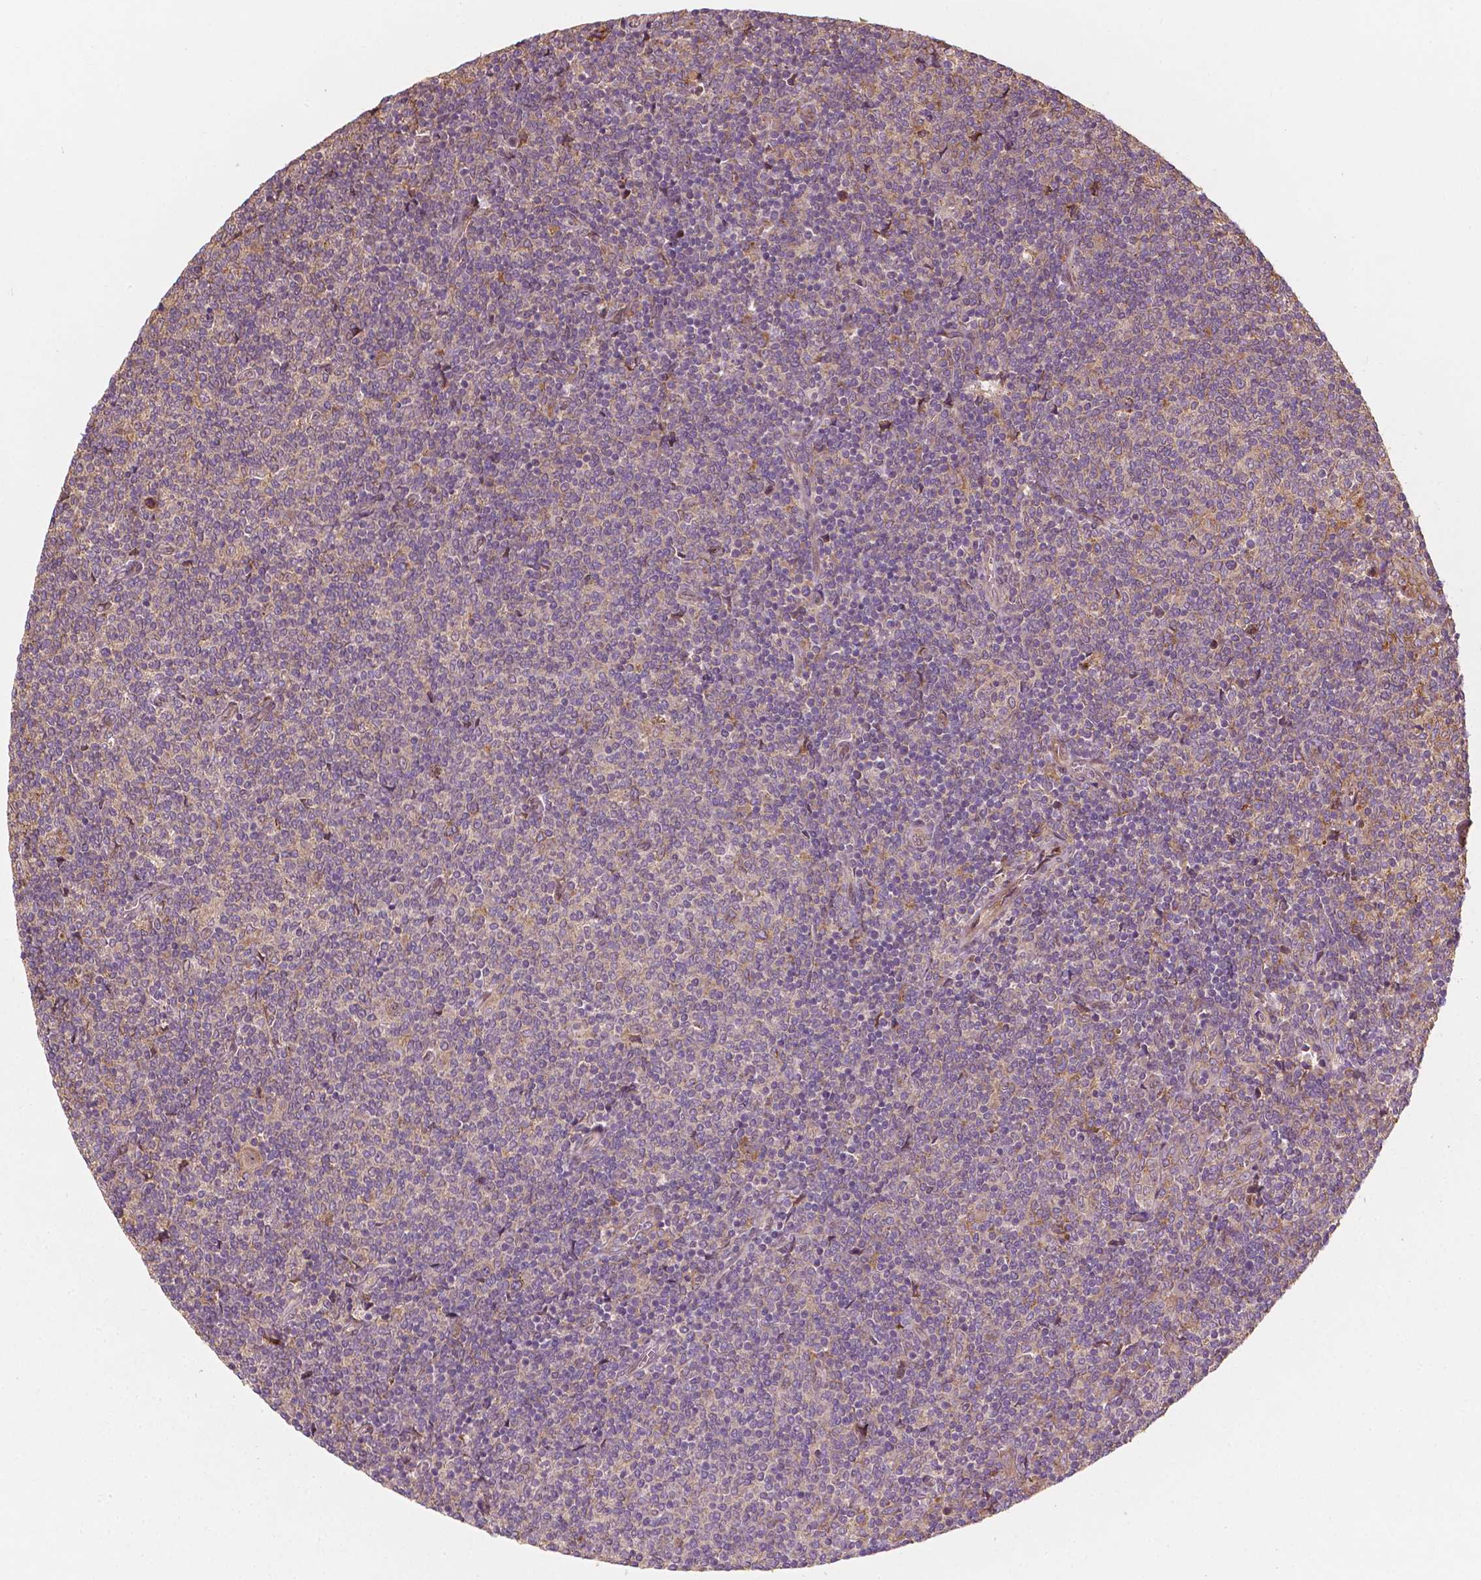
{"staining": {"intensity": "weak", "quantity": "<25%", "location": "cytoplasmic/membranous"}, "tissue": "lymphoma", "cell_type": "Tumor cells", "image_type": "cancer", "snomed": [{"axis": "morphology", "description": "Malignant lymphoma, non-Hodgkin's type, Low grade"}, {"axis": "topography", "description": "Lymph node"}], "caption": "High magnification brightfield microscopy of lymphoma stained with DAB (3,3'-diaminobenzidine) (brown) and counterstained with hematoxylin (blue): tumor cells show no significant expression.", "gene": "G3BP1", "patient": {"sex": "male", "age": 52}}